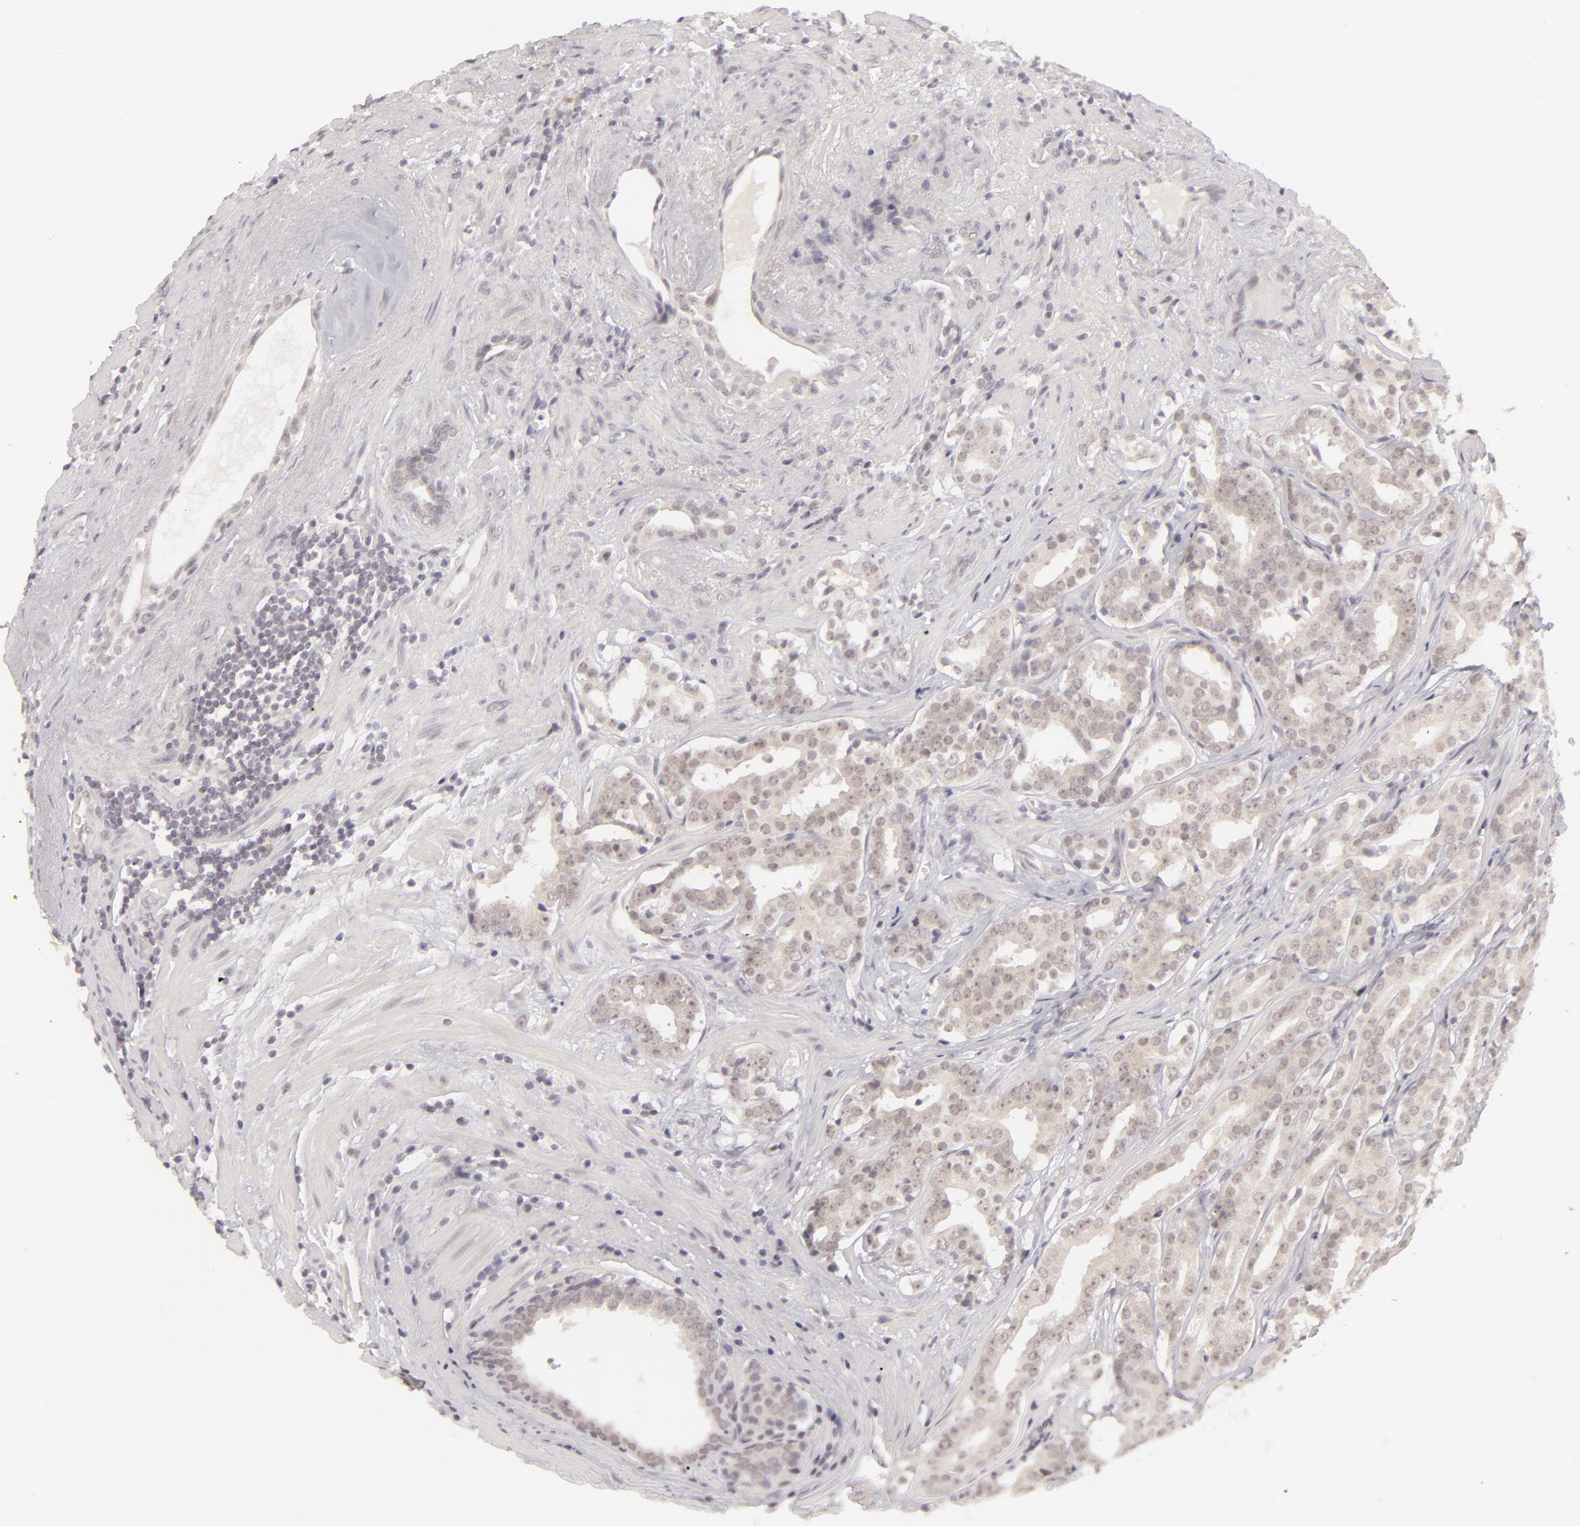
{"staining": {"intensity": "weak", "quantity": ">75%", "location": "cytoplasmic/membranous"}, "tissue": "prostate cancer", "cell_type": "Tumor cells", "image_type": "cancer", "snomed": [{"axis": "morphology", "description": "Adenocarcinoma, Low grade"}, {"axis": "topography", "description": "Prostate"}], "caption": "The micrograph reveals staining of prostate cancer, revealing weak cytoplasmic/membranous protein staining (brown color) within tumor cells.", "gene": "DLG3", "patient": {"sex": "male", "age": 59}}